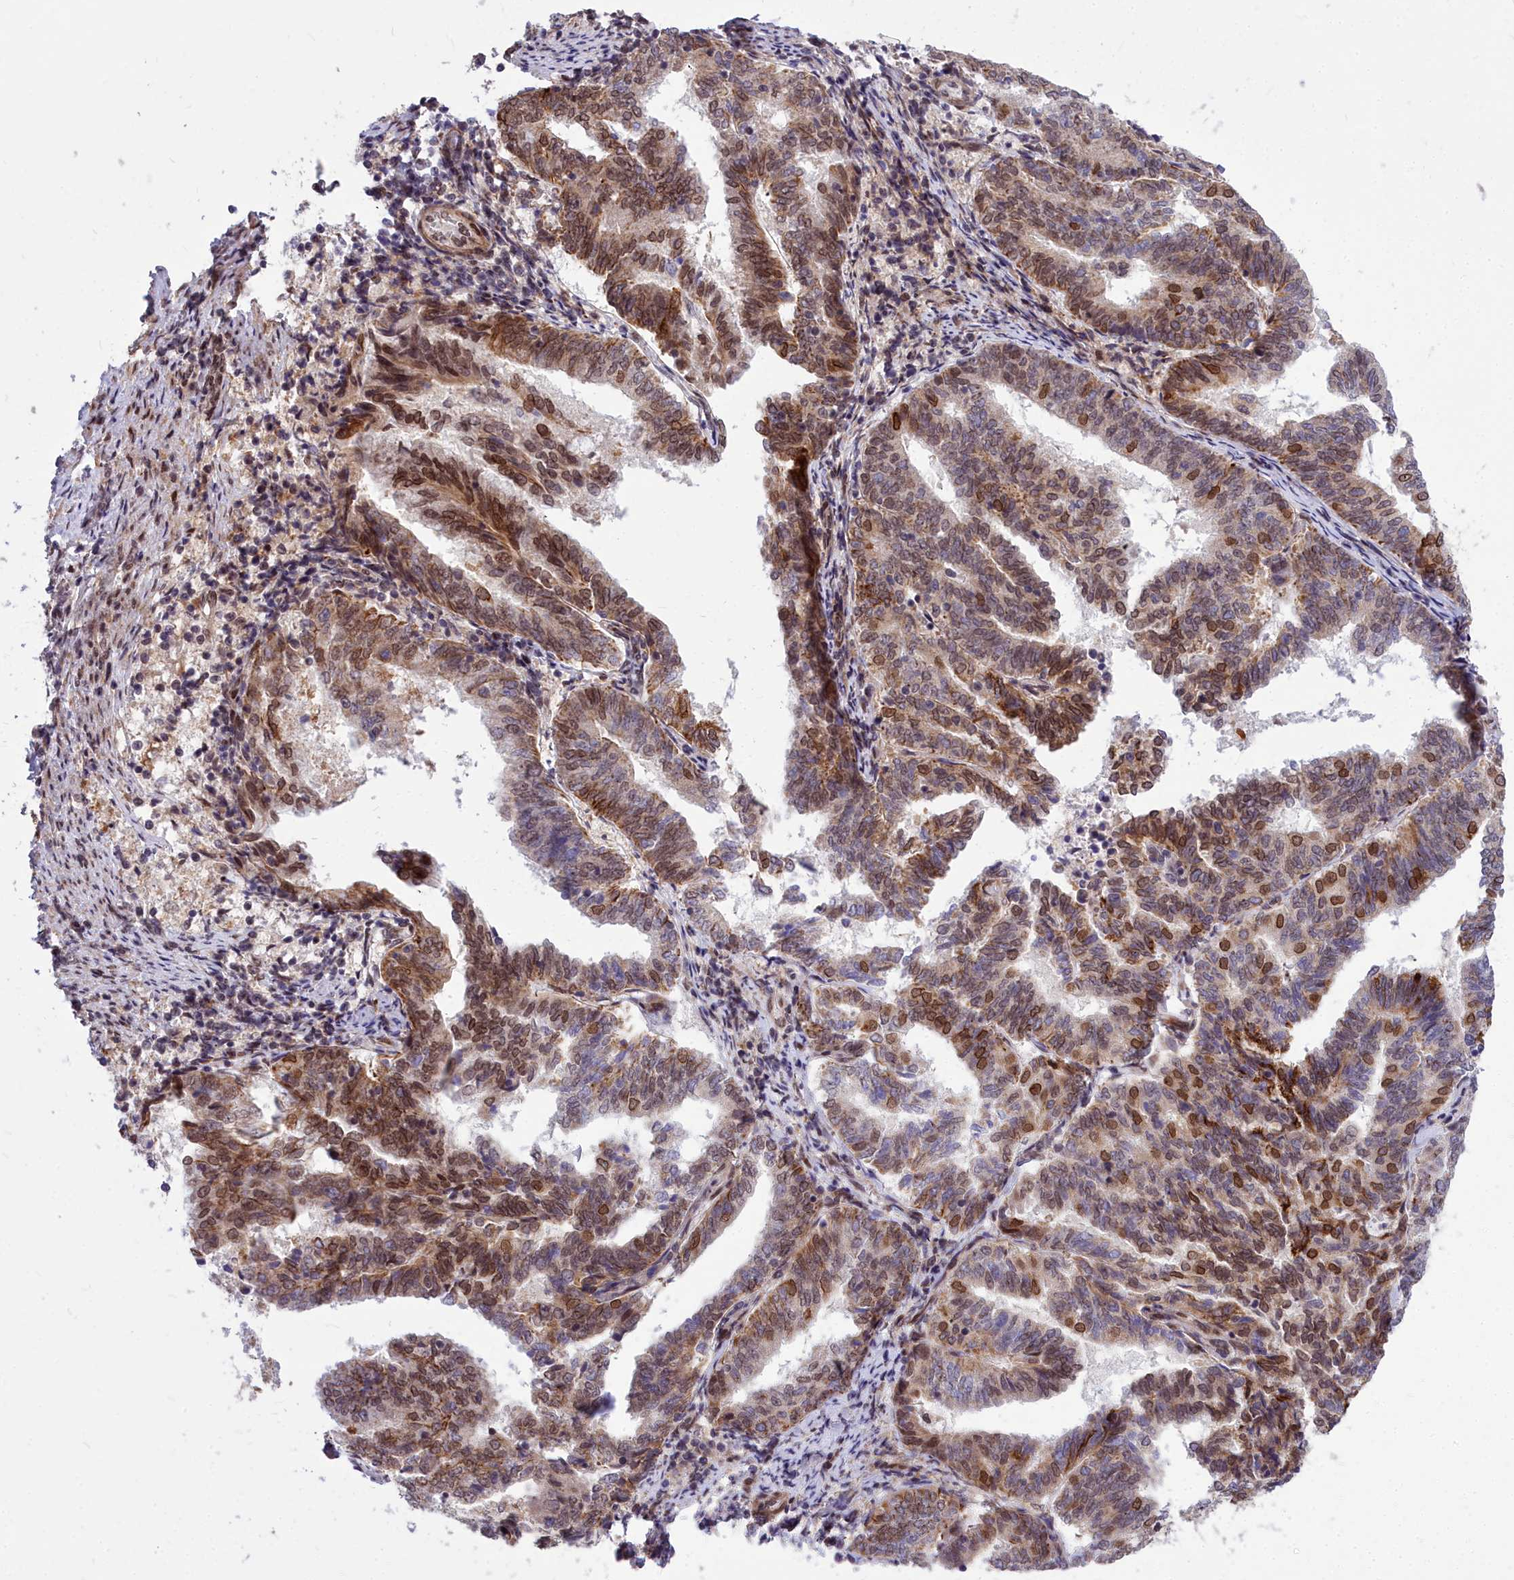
{"staining": {"intensity": "moderate", "quantity": "25%-75%", "location": "cytoplasmic/membranous,nuclear"}, "tissue": "endometrial cancer", "cell_type": "Tumor cells", "image_type": "cancer", "snomed": [{"axis": "morphology", "description": "Adenocarcinoma, NOS"}, {"axis": "topography", "description": "Endometrium"}], "caption": "About 25%-75% of tumor cells in human endometrial cancer show moderate cytoplasmic/membranous and nuclear protein positivity as visualized by brown immunohistochemical staining.", "gene": "ABCB8", "patient": {"sex": "female", "age": 80}}